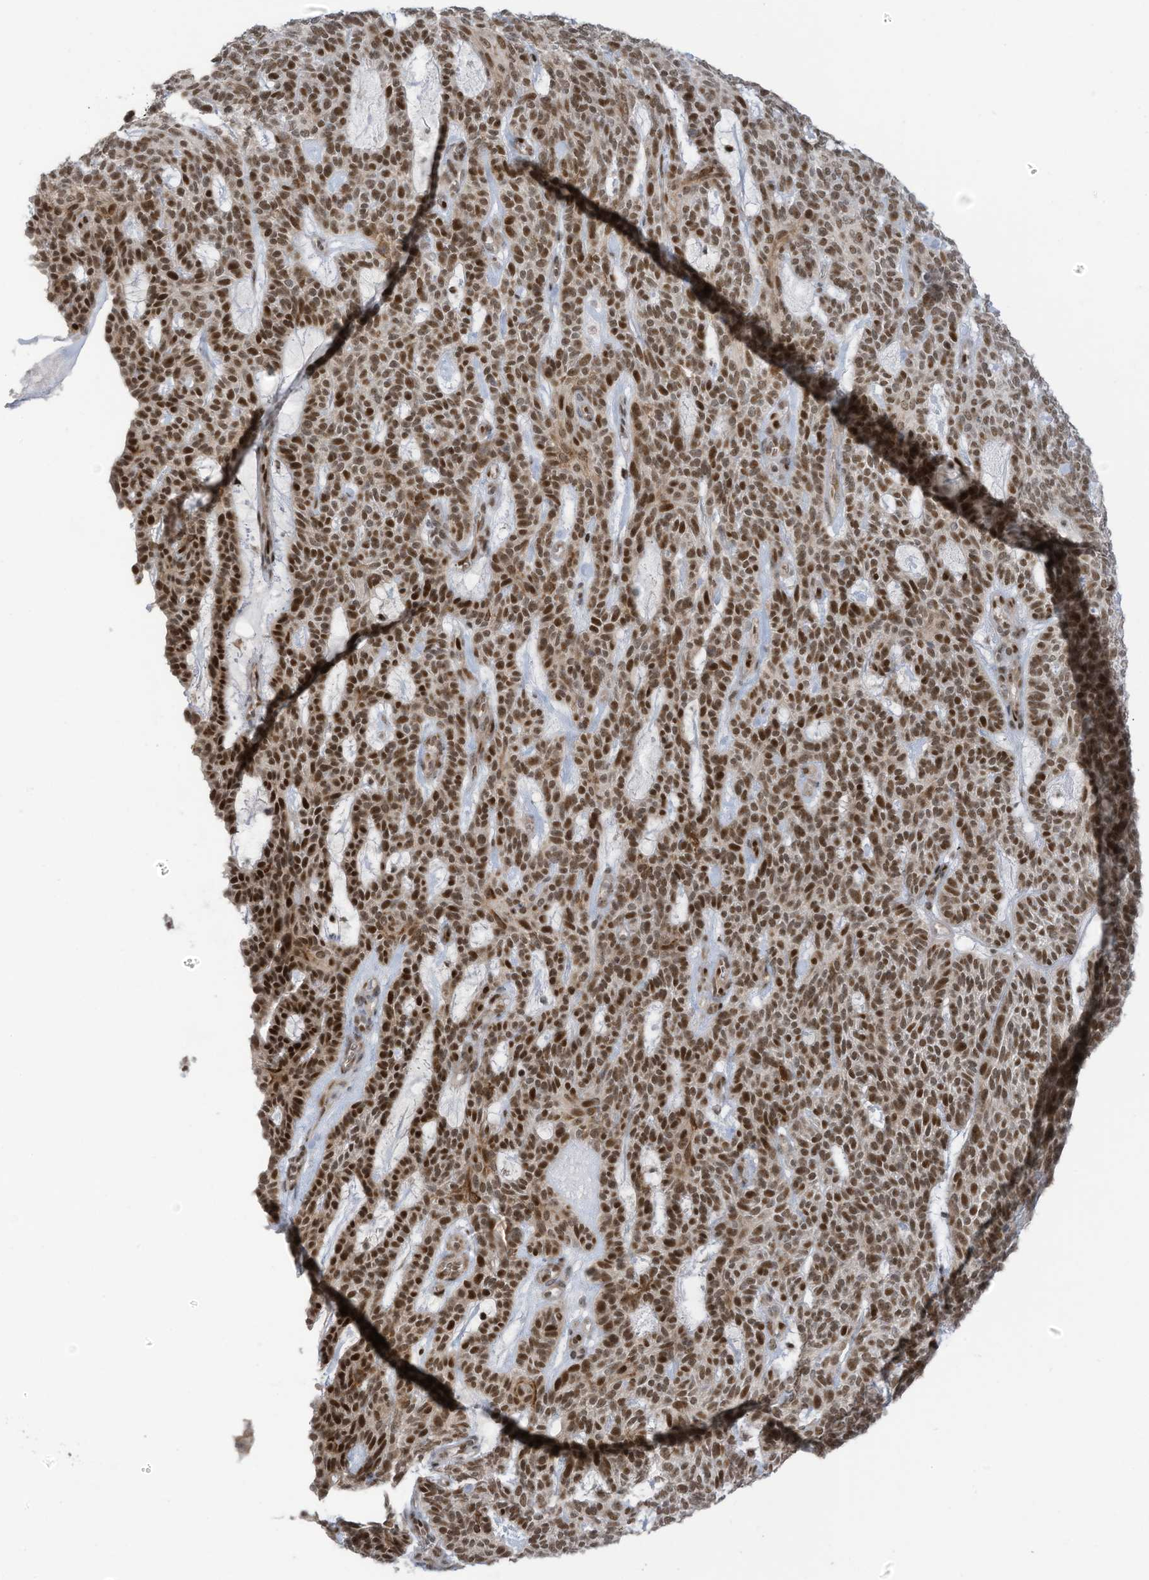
{"staining": {"intensity": "strong", "quantity": ">75%", "location": "cytoplasmic/membranous,nuclear"}, "tissue": "skin cancer", "cell_type": "Tumor cells", "image_type": "cancer", "snomed": [{"axis": "morphology", "description": "Squamous cell carcinoma, NOS"}, {"axis": "topography", "description": "Skin"}], "caption": "Skin cancer was stained to show a protein in brown. There is high levels of strong cytoplasmic/membranous and nuclear positivity in approximately >75% of tumor cells.", "gene": "ZCWPW2", "patient": {"sex": "female", "age": 90}}